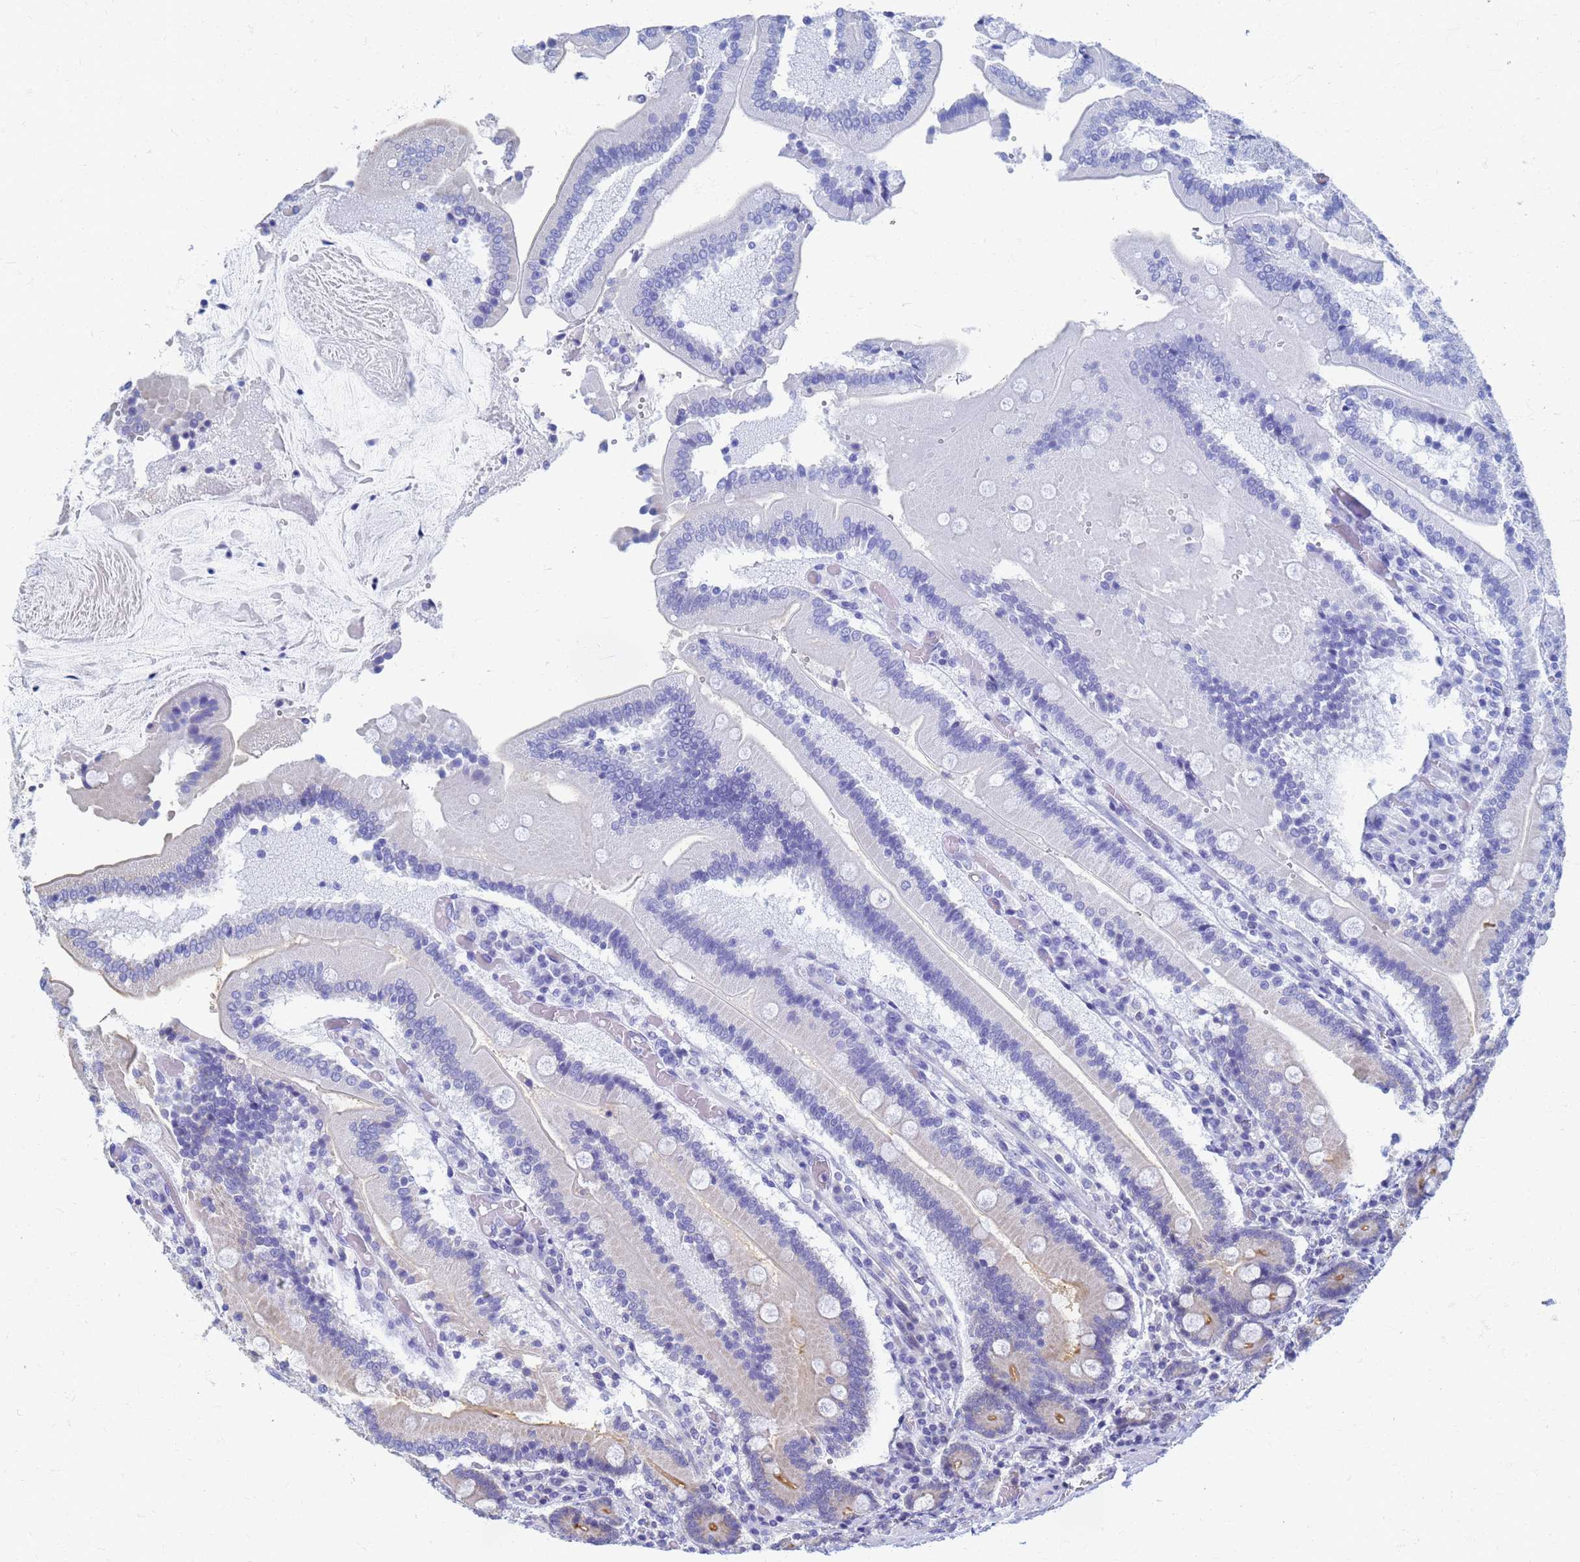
{"staining": {"intensity": "strong", "quantity": "<25%", "location": "cytoplasmic/membranous"}, "tissue": "duodenum", "cell_type": "Glandular cells", "image_type": "normal", "snomed": [{"axis": "morphology", "description": "Normal tissue, NOS"}, {"axis": "topography", "description": "Duodenum"}], "caption": "Duodenum stained with immunohistochemistry (IHC) displays strong cytoplasmic/membranous positivity in about <25% of glandular cells.", "gene": "ATPAF1", "patient": {"sex": "female", "age": 62}}